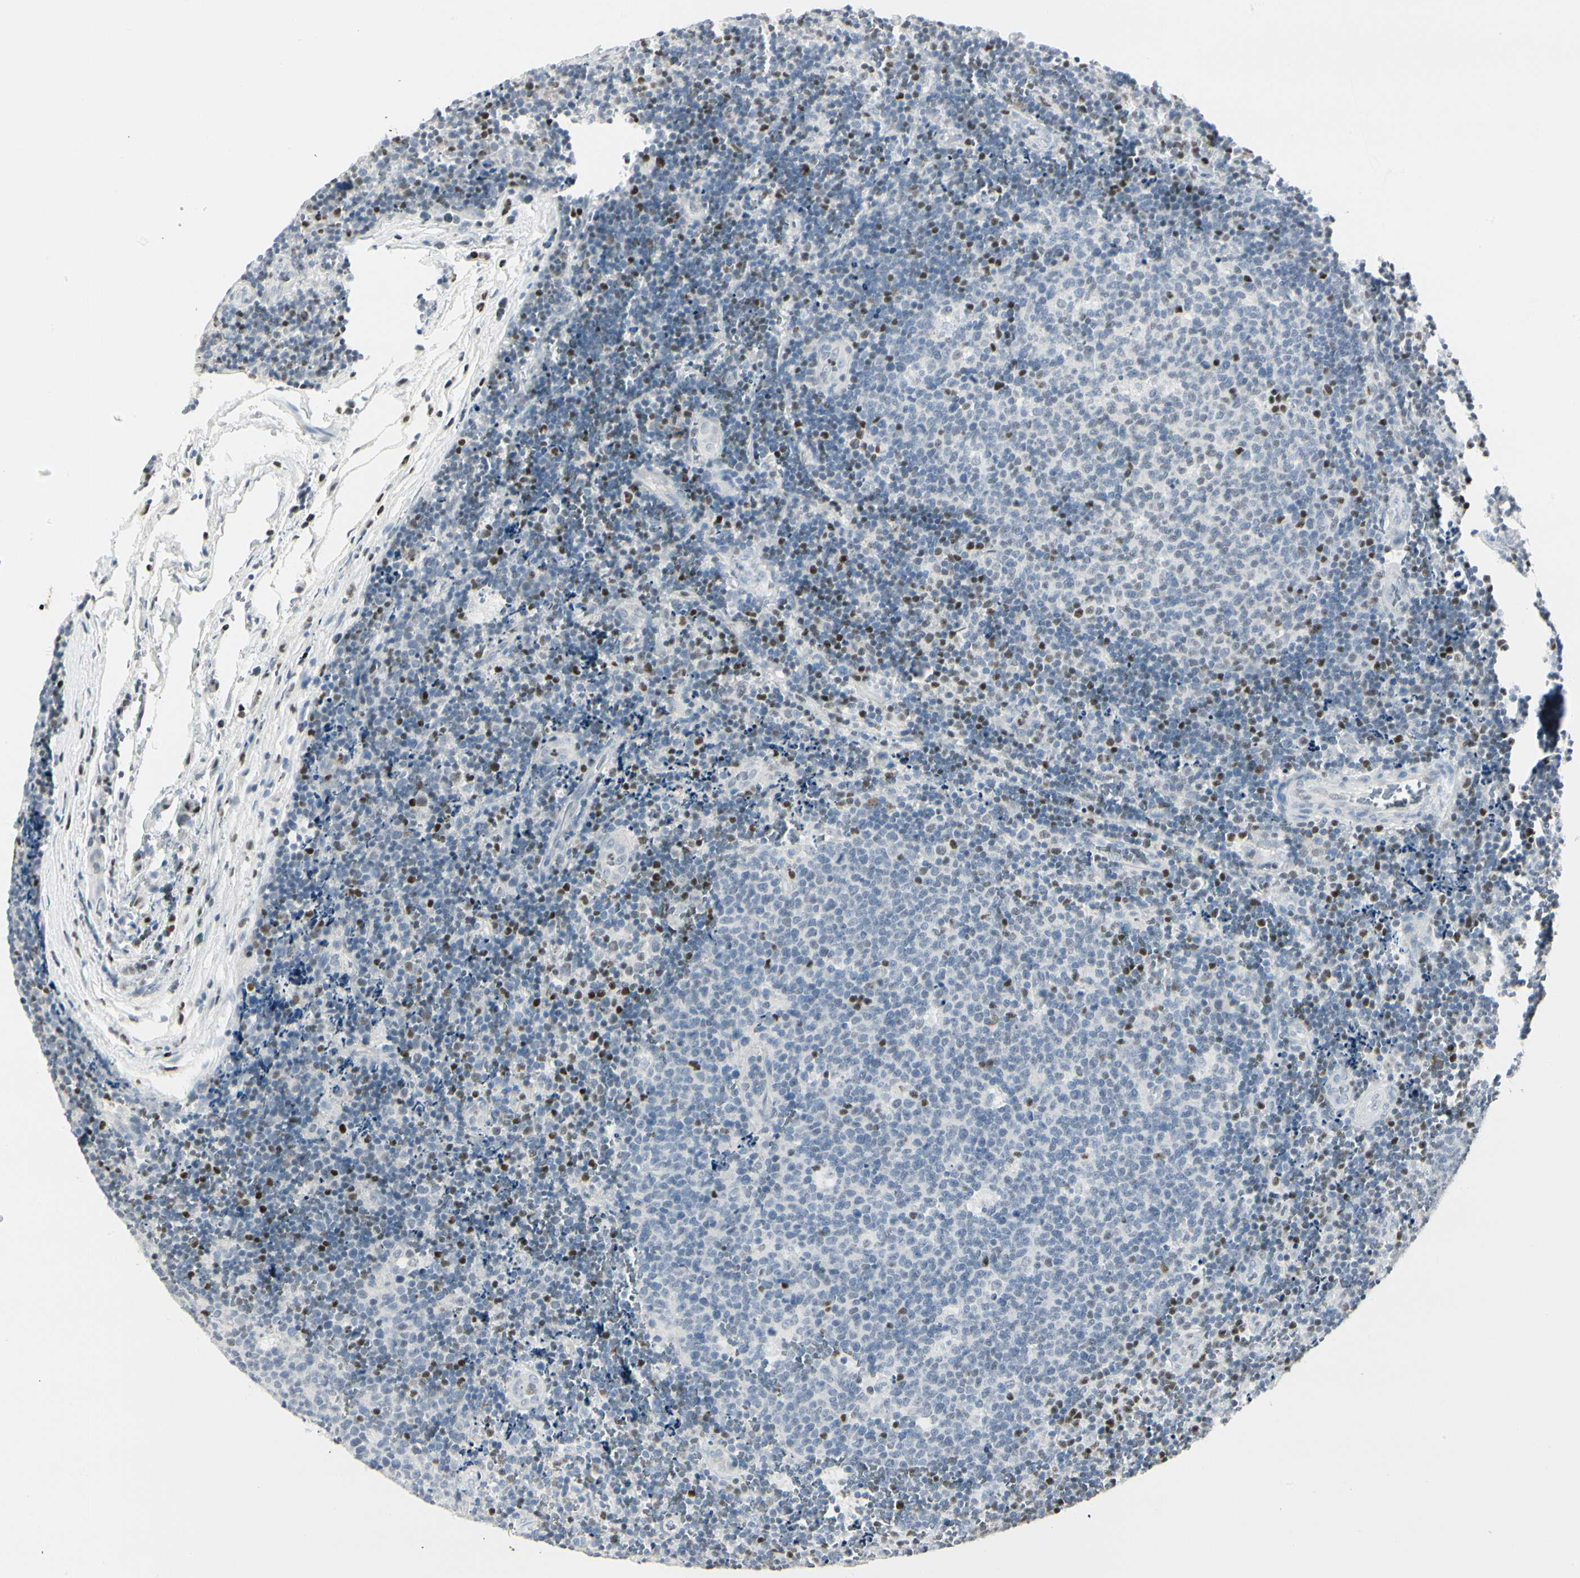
{"staining": {"intensity": "moderate", "quantity": "<25%", "location": "nuclear"}, "tissue": "lymph node", "cell_type": "Germinal center cells", "image_type": "normal", "snomed": [{"axis": "morphology", "description": "Normal tissue, NOS"}, {"axis": "topography", "description": "Lymph node"}, {"axis": "topography", "description": "Salivary gland"}], "caption": "Lymph node stained for a protein (brown) shows moderate nuclear positive staining in about <25% of germinal center cells.", "gene": "ZBTB7B", "patient": {"sex": "male", "age": 8}}